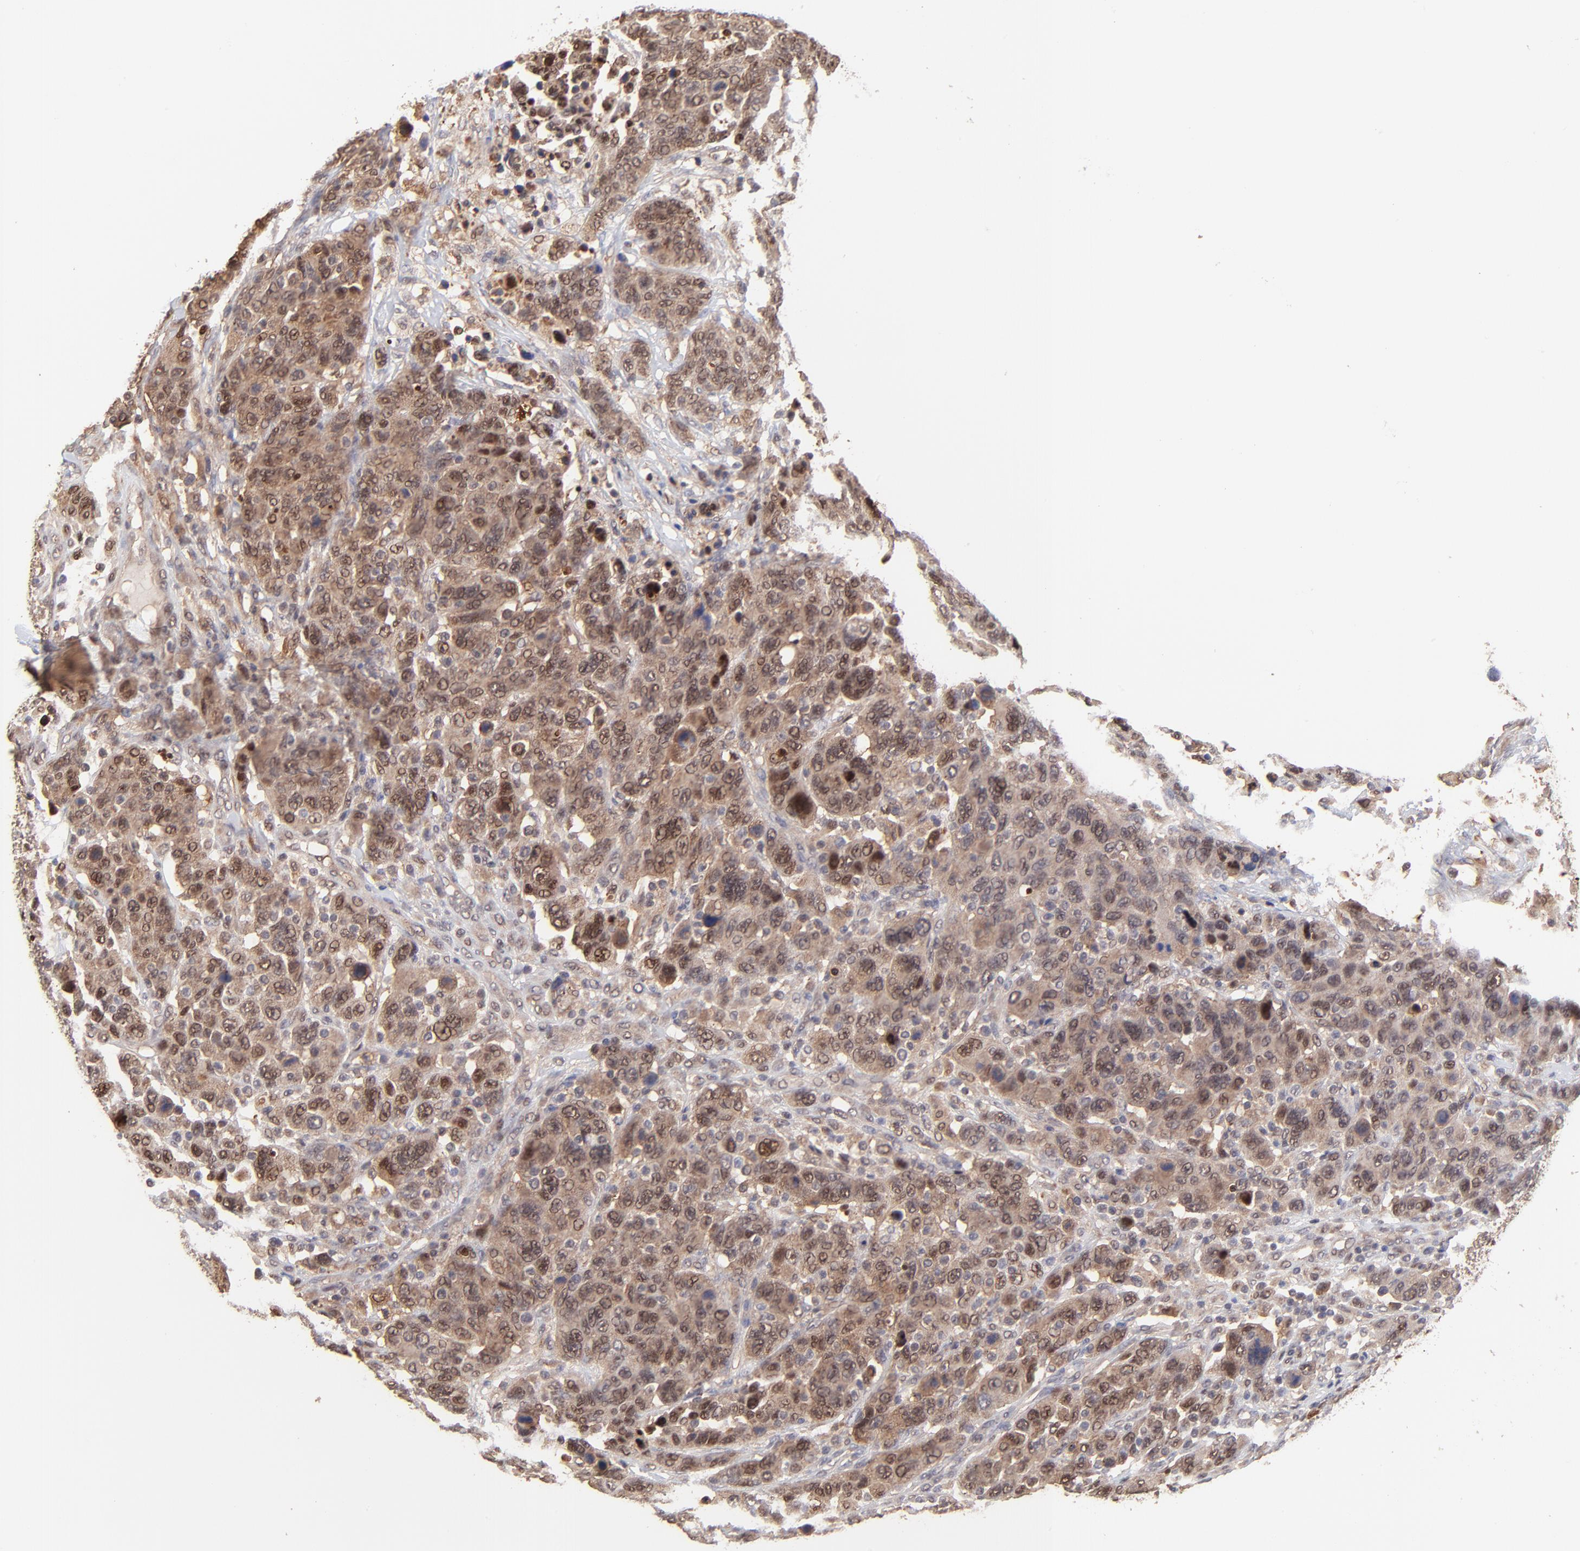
{"staining": {"intensity": "strong", "quantity": ">75%", "location": "cytoplasmic/membranous,nuclear"}, "tissue": "breast cancer", "cell_type": "Tumor cells", "image_type": "cancer", "snomed": [{"axis": "morphology", "description": "Duct carcinoma"}, {"axis": "topography", "description": "Breast"}], "caption": "High-power microscopy captured an immunohistochemistry (IHC) histopathology image of breast cancer (intraductal carcinoma), revealing strong cytoplasmic/membranous and nuclear staining in approximately >75% of tumor cells.", "gene": "PSMA6", "patient": {"sex": "female", "age": 37}}